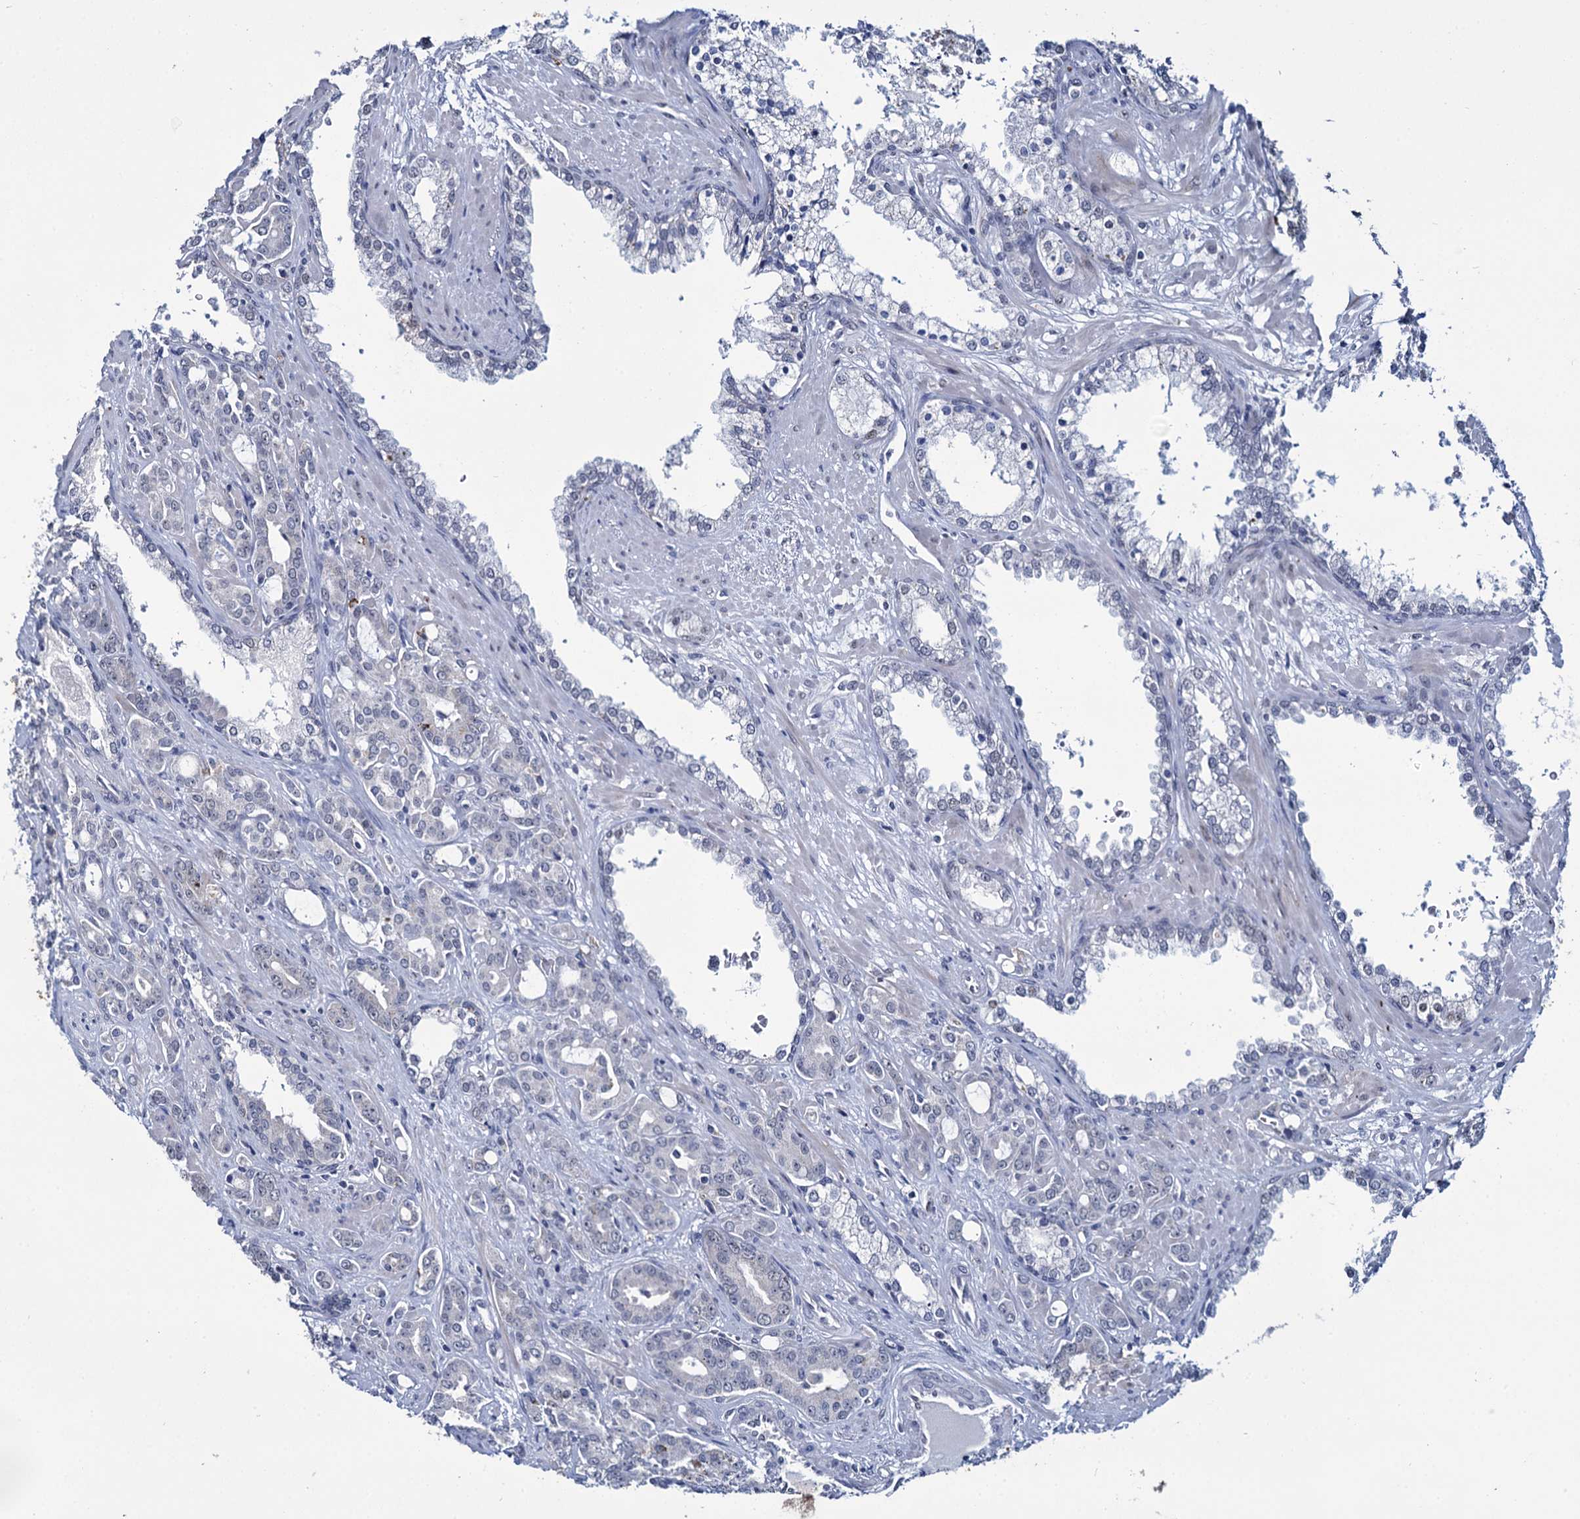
{"staining": {"intensity": "moderate", "quantity": "<25%", "location": "nuclear"}, "tissue": "prostate cancer", "cell_type": "Tumor cells", "image_type": "cancer", "snomed": [{"axis": "morphology", "description": "Adenocarcinoma, High grade"}, {"axis": "topography", "description": "Prostate"}], "caption": "Brown immunohistochemical staining in prostate cancer displays moderate nuclear positivity in approximately <25% of tumor cells. The protein of interest is shown in brown color, while the nuclei are stained blue.", "gene": "RPUSD4", "patient": {"sex": "male", "age": 72}}